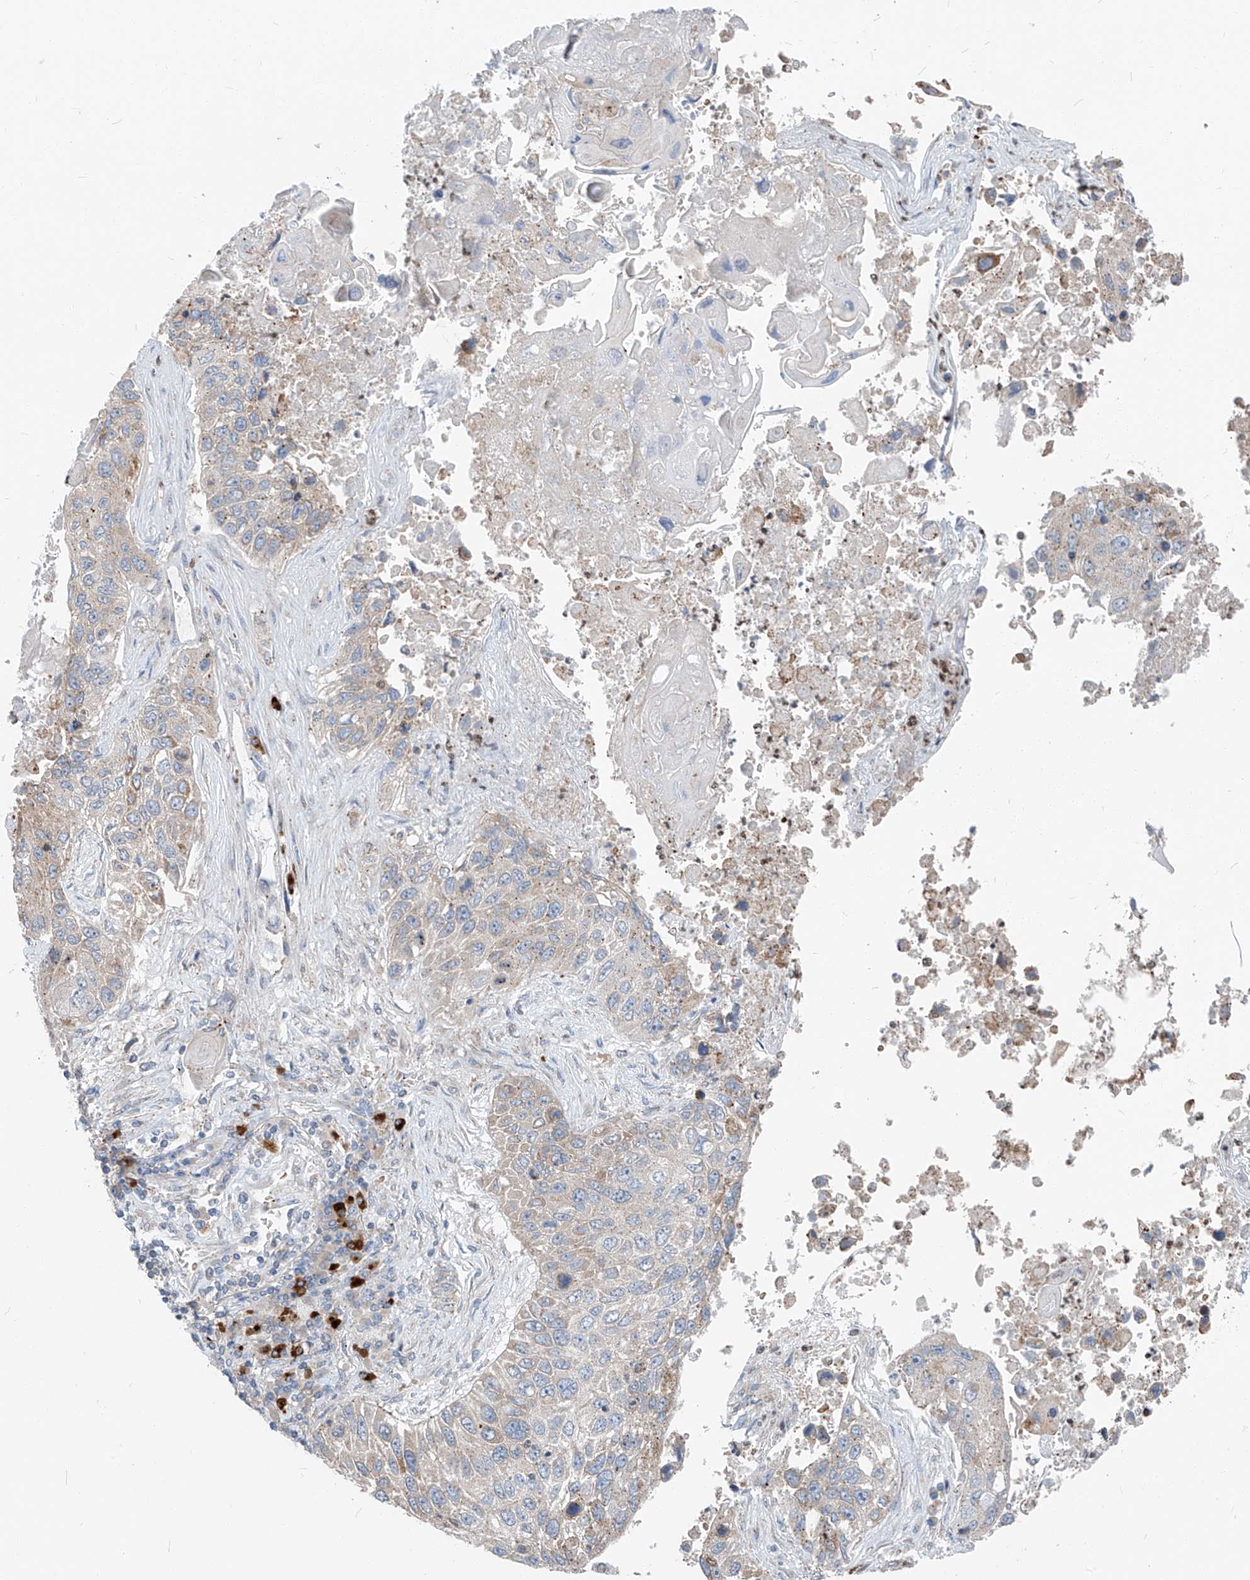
{"staining": {"intensity": "negative", "quantity": "none", "location": "none"}, "tissue": "lung cancer", "cell_type": "Tumor cells", "image_type": "cancer", "snomed": [{"axis": "morphology", "description": "Squamous cell carcinoma, NOS"}, {"axis": "topography", "description": "Lung"}], "caption": "IHC micrograph of lung cancer (squamous cell carcinoma) stained for a protein (brown), which demonstrates no expression in tumor cells.", "gene": "CHMP2B", "patient": {"sex": "male", "age": 61}}